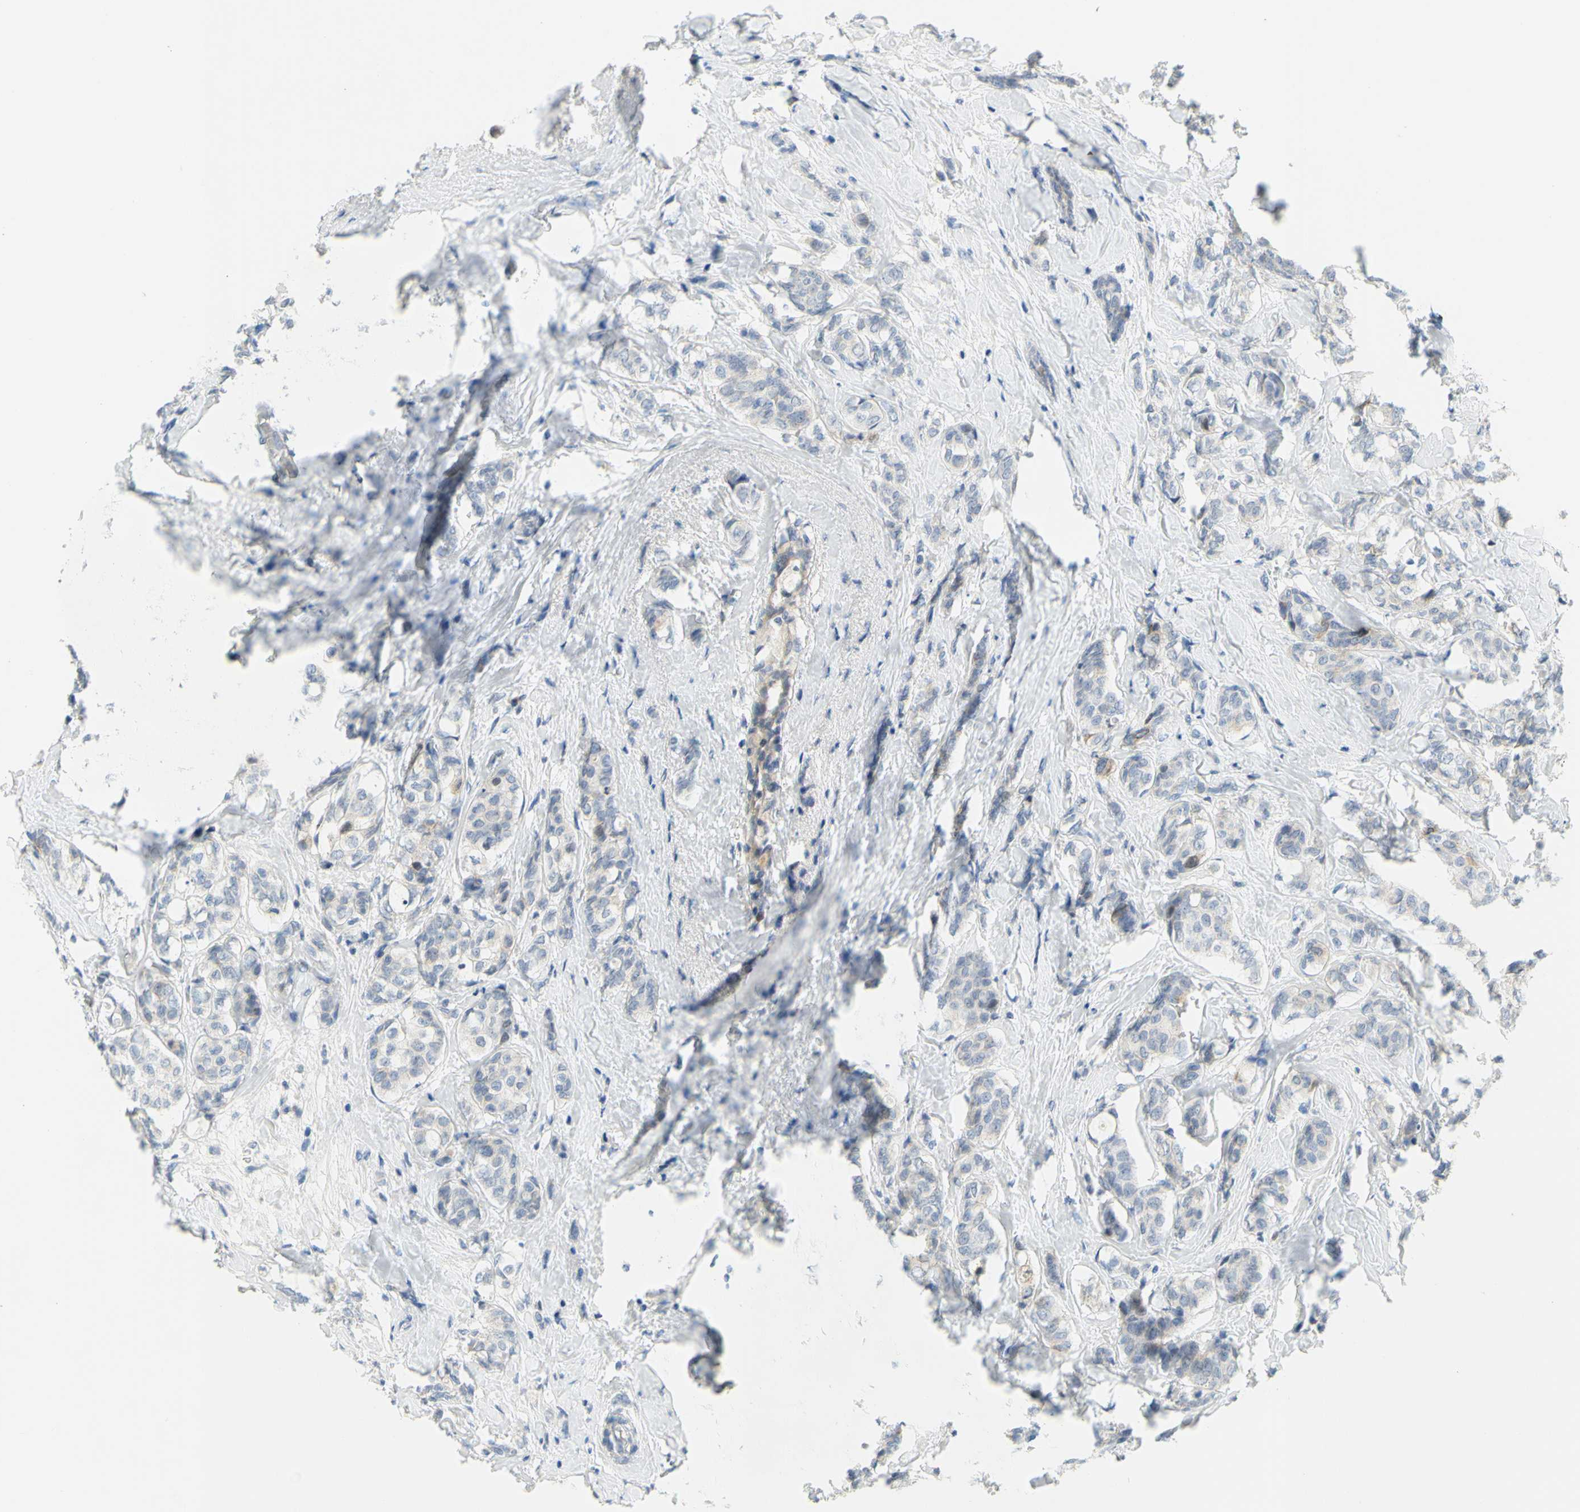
{"staining": {"intensity": "negative", "quantity": "none", "location": "none"}, "tissue": "breast cancer", "cell_type": "Tumor cells", "image_type": "cancer", "snomed": [{"axis": "morphology", "description": "Lobular carcinoma"}, {"axis": "topography", "description": "Breast"}], "caption": "Tumor cells are negative for brown protein staining in breast cancer.", "gene": "CCNB2", "patient": {"sex": "female", "age": 60}}